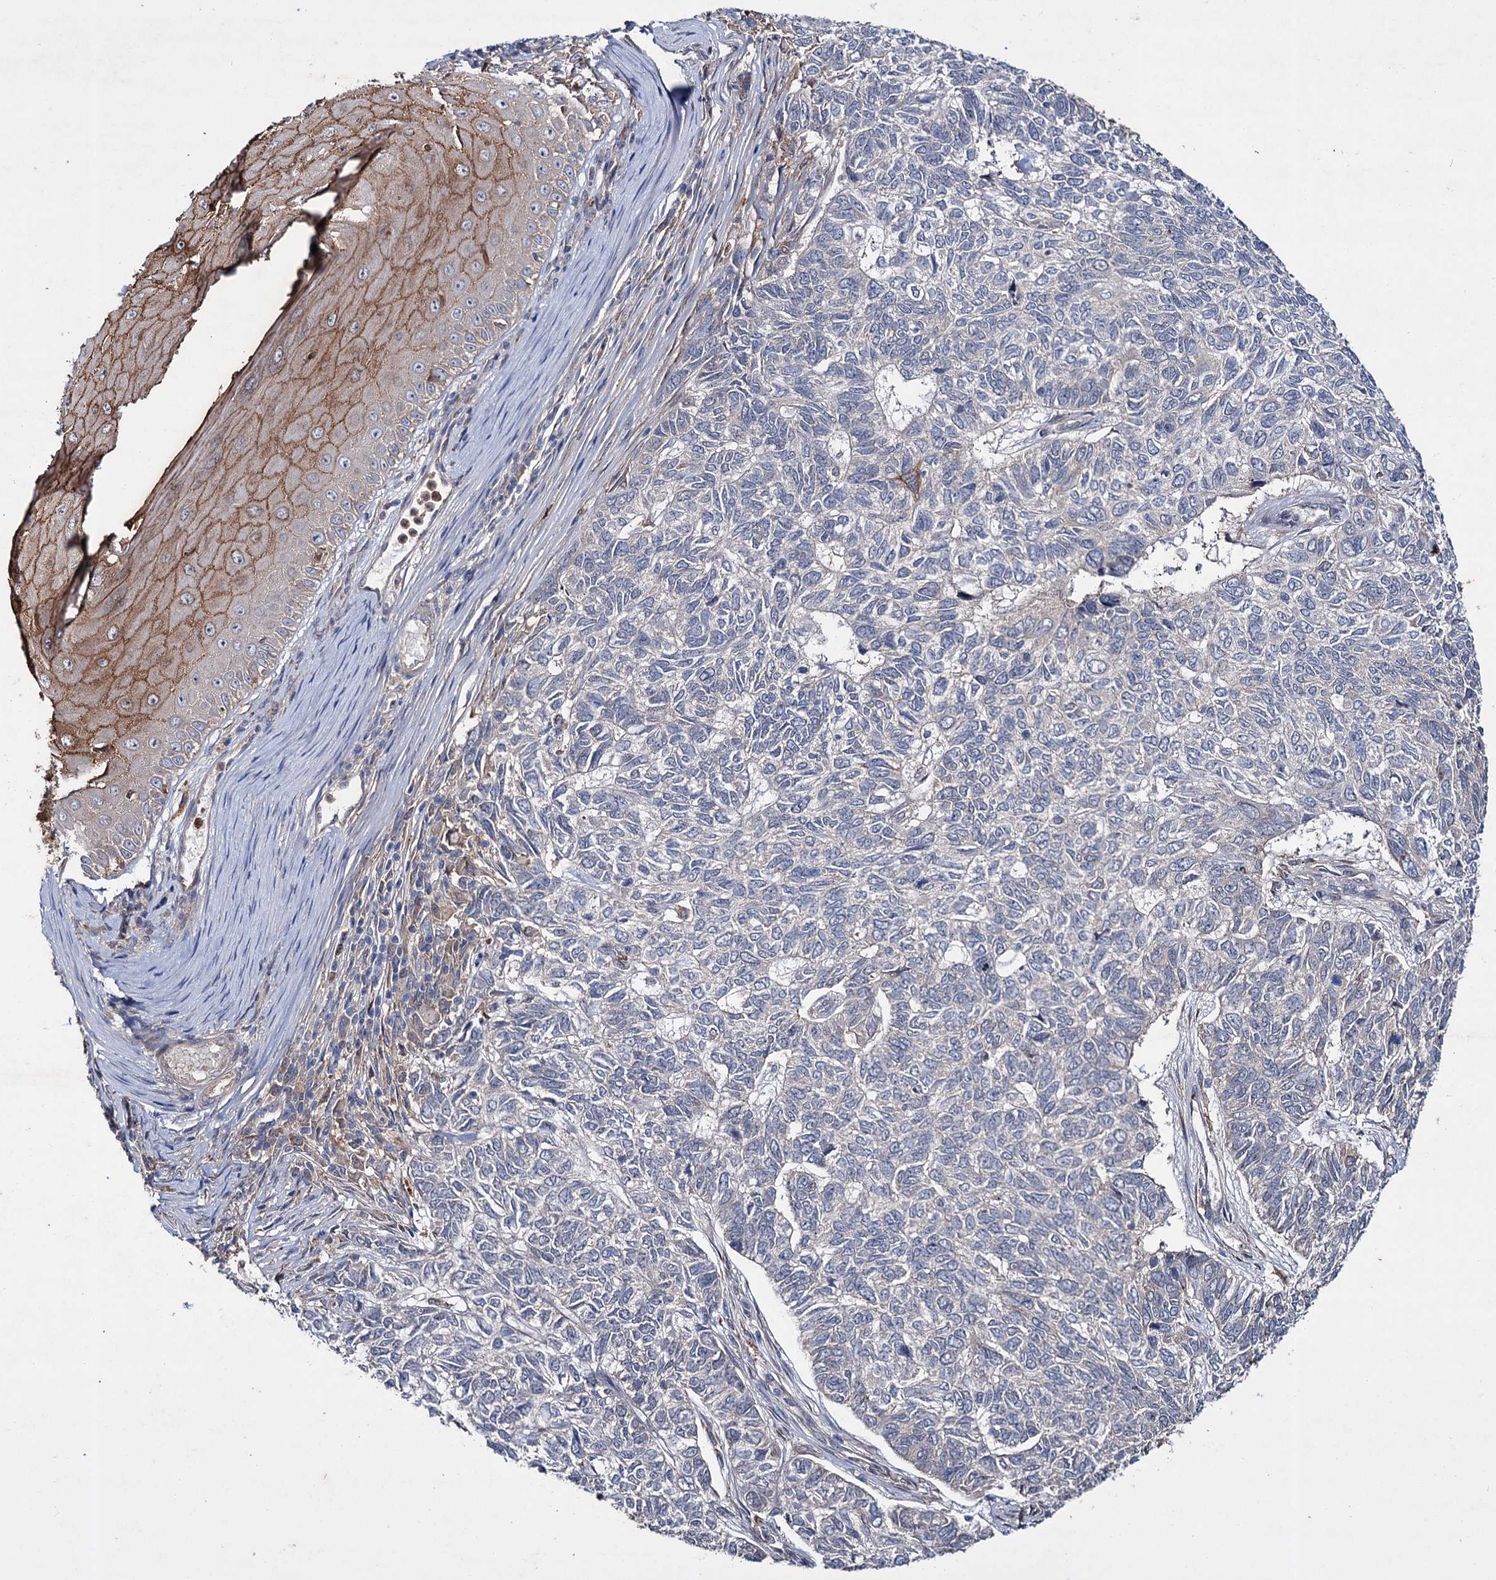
{"staining": {"intensity": "negative", "quantity": "none", "location": "none"}, "tissue": "skin cancer", "cell_type": "Tumor cells", "image_type": "cancer", "snomed": [{"axis": "morphology", "description": "Basal cell carcinoma"}, {"axis": "topography", "description": "Skin"}], "caption": "Tumor cells show no significant protein expression in basal cell carcinoma (skin).", "gene": "PTPN3", "patient": {"sex": "female", "age": 65}}